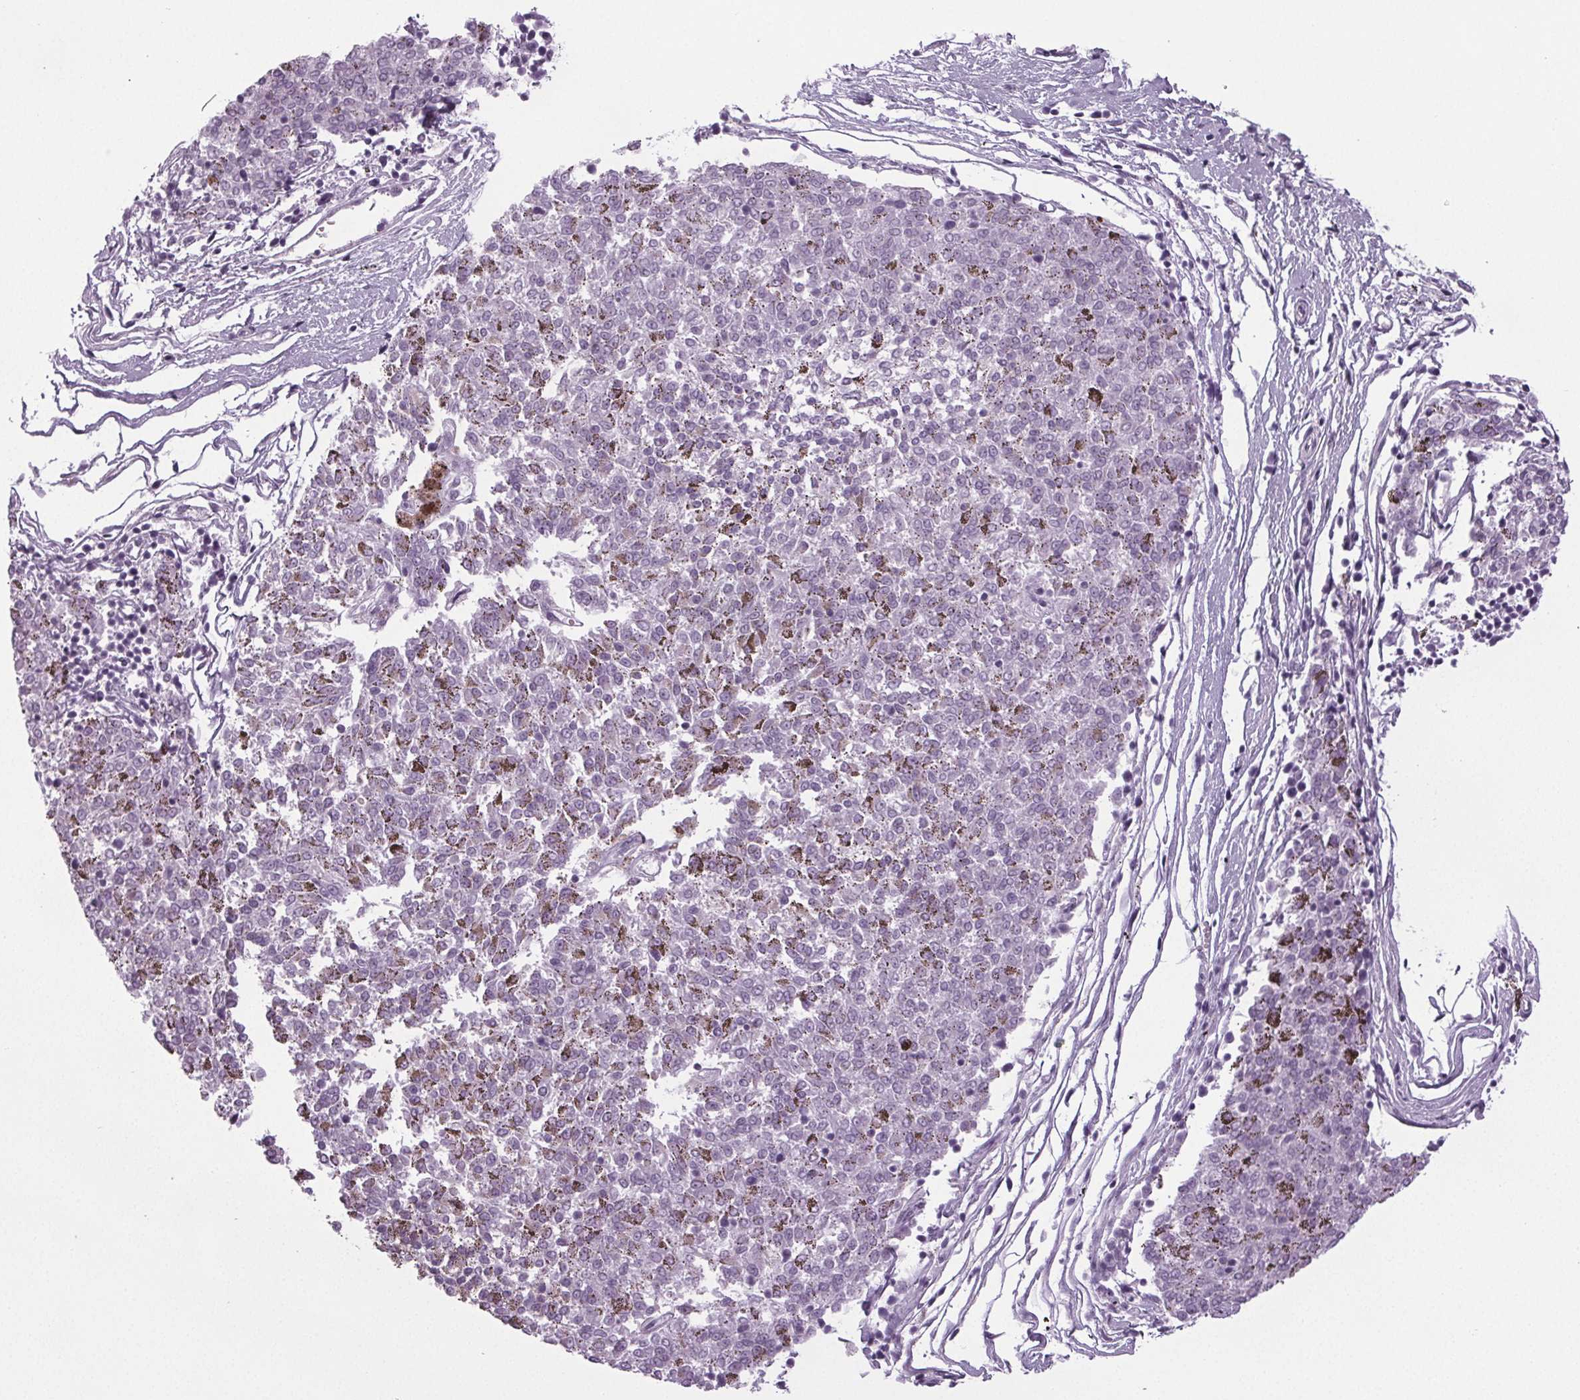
{"staining": {"intensity": "negative", "quantity": "none", "location": "none"}, "tissue": "melanoma", "cell_type": "Tumor cells", "image_type": "cancer", "snomed": [{"axis": "morphology", "description": "Malignant melanoma, NOS"}, {"axis": "topography", "description": "Skin"}], "caption": "IHC histopathology image of human malignant melanoma stained for a protein (brown), which demonstrates no staining in tumor cells. The staining is performed using DAB brown chromogen with nuclei counter-stained in using hematoxylin.", "gene": "IGF2BP1", "patient": {"sex": "female", "age": 72}}